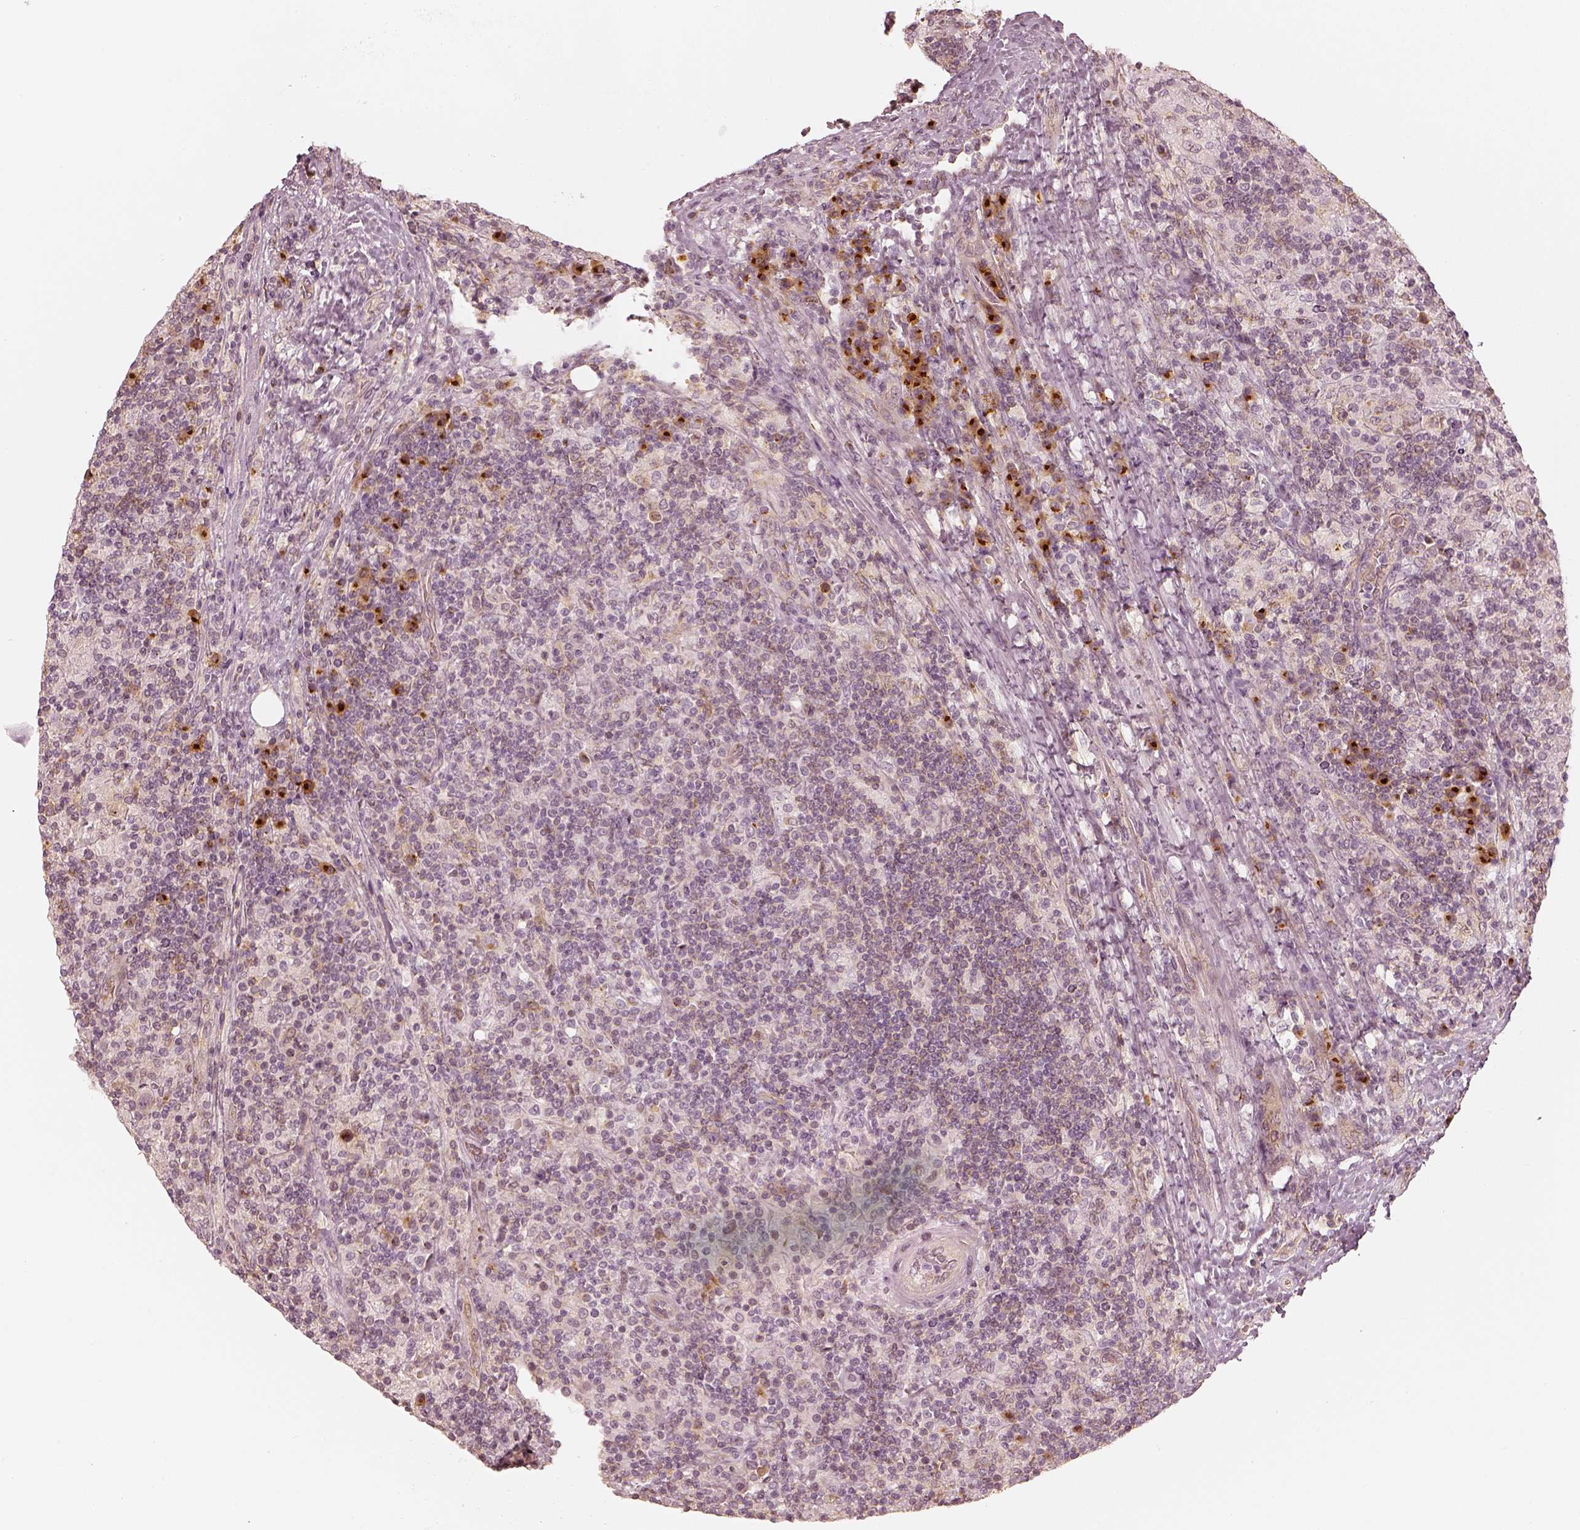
{"staining": {"intensity": "weak", "quantity": "25%-75%", "location": "cytoplasmic/membranous"}, "tissue": "lymphoma", "cell_type": "Tumor cells", "image_type": "cancer", "snomed": [{"axis": "morphology", "description": "Hodgkin's disease, NOS"}, {"axis": "topography", "description": "Lymph node"}], "caption": "A high-resolution histopathology image shows immunohistochemistry staining of lymphoma, which demonstrates weak cytoplasmic/membranous staining in about 25%-75% of tumor cells.", "gene": "GORASP2", "patient": {"sex": "male", "age": 70}}